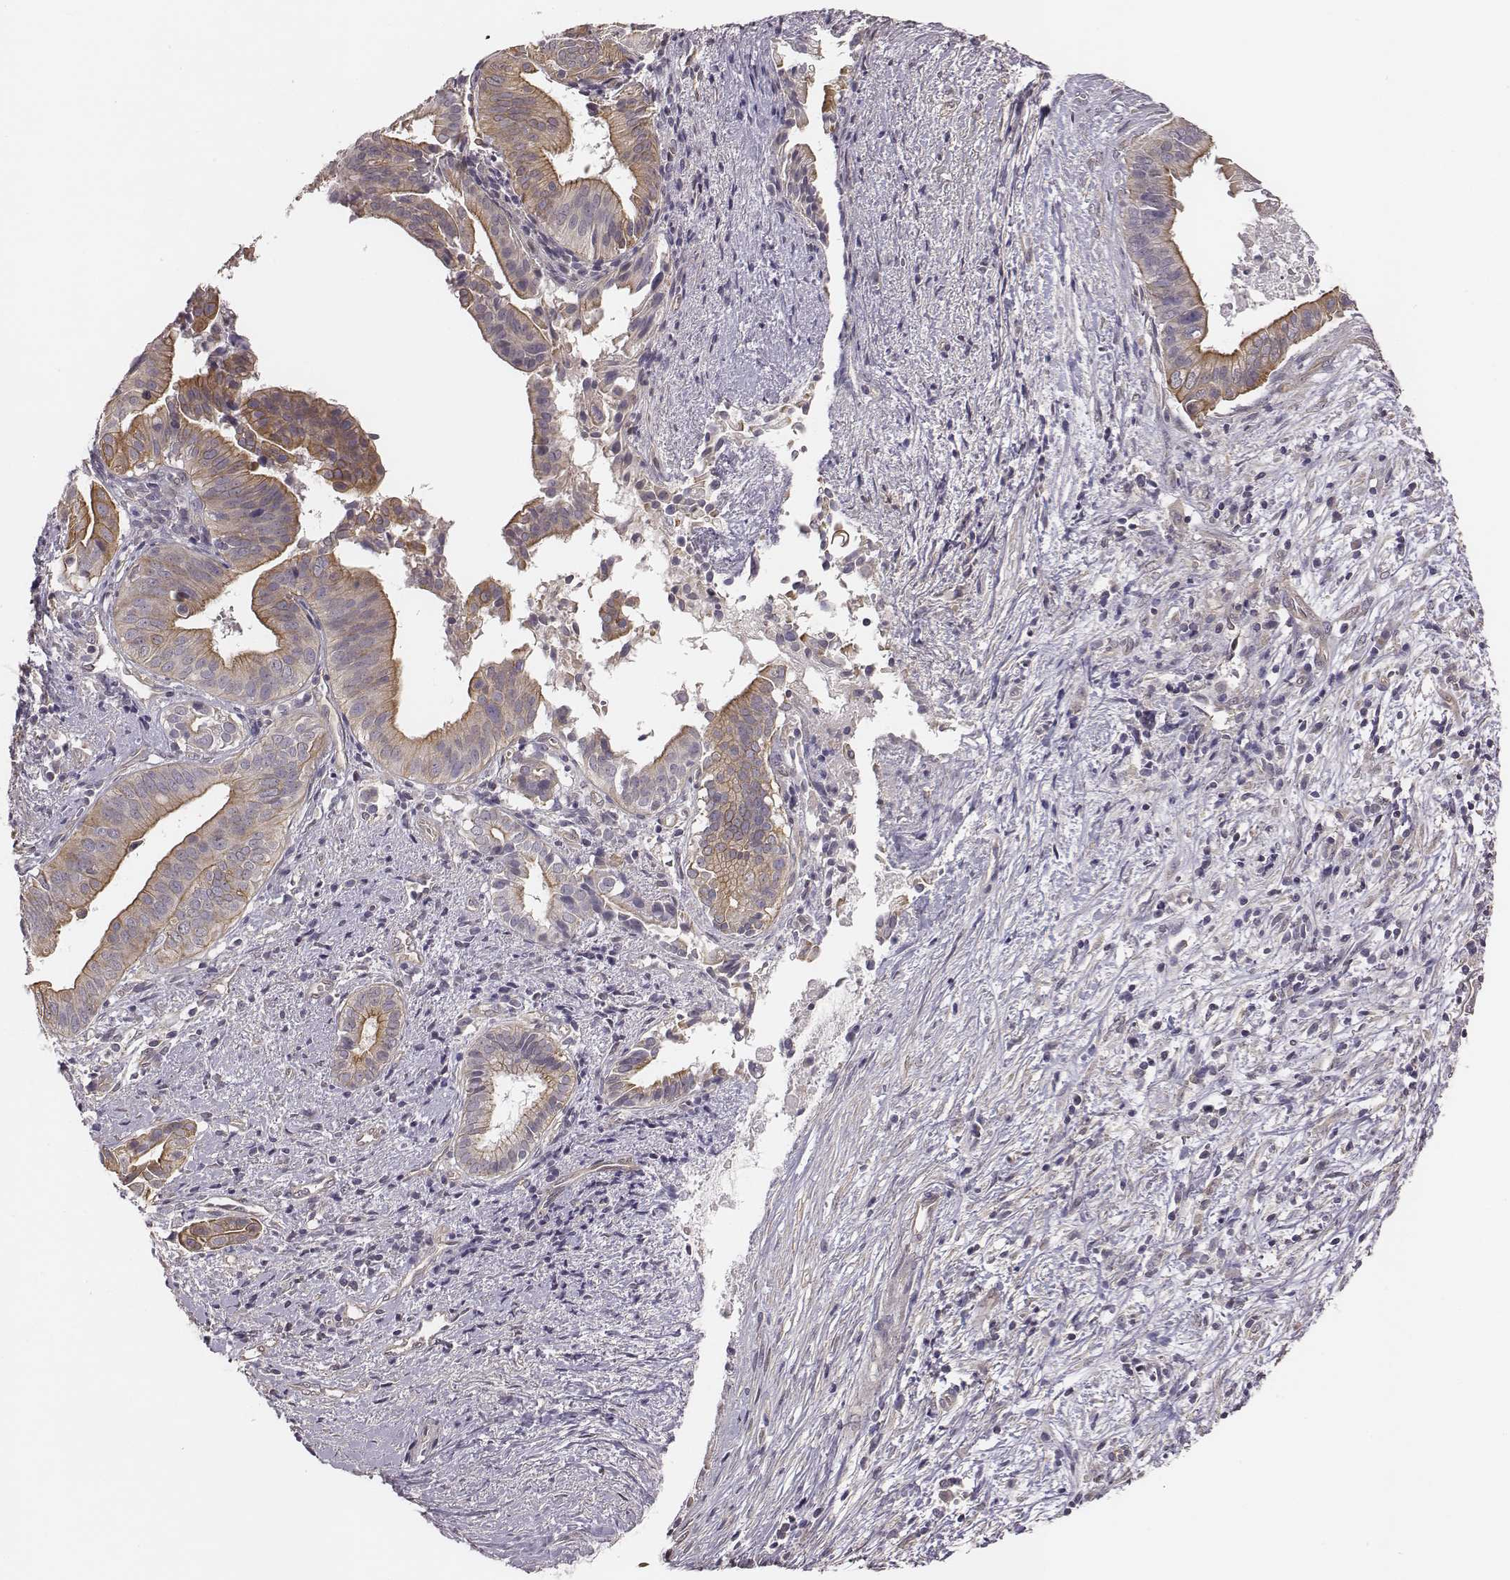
{"staining": {"intensity": "moderate", "quantity": "25%-75%", "location": "cytoplasmic/membranous"}, "tissue": "pancreatic cancer", "cell_type": "Tumor cells", "image_type": "cancer", "snomed": [{"axis": "morphology", "description": "Adenocarcinoma, NOS"}, {"axis": "topography", "description": "Pancreas"}], "caption": "Immunohistochemistry staining of adenocarcinoma (pancreatic), which displays medium levels of moderate cytoplasmic/membranous staining in approximately 25%-75% of tumor cells indicating moderate cytoplasmic/membranous protein expression. The staining was performed using DAB (brown) for protein detection and nuclei were counterstained in hematoxylin (blue).", "gene": "SCARF1", "patient": {"sex": "male", "age": 61}}